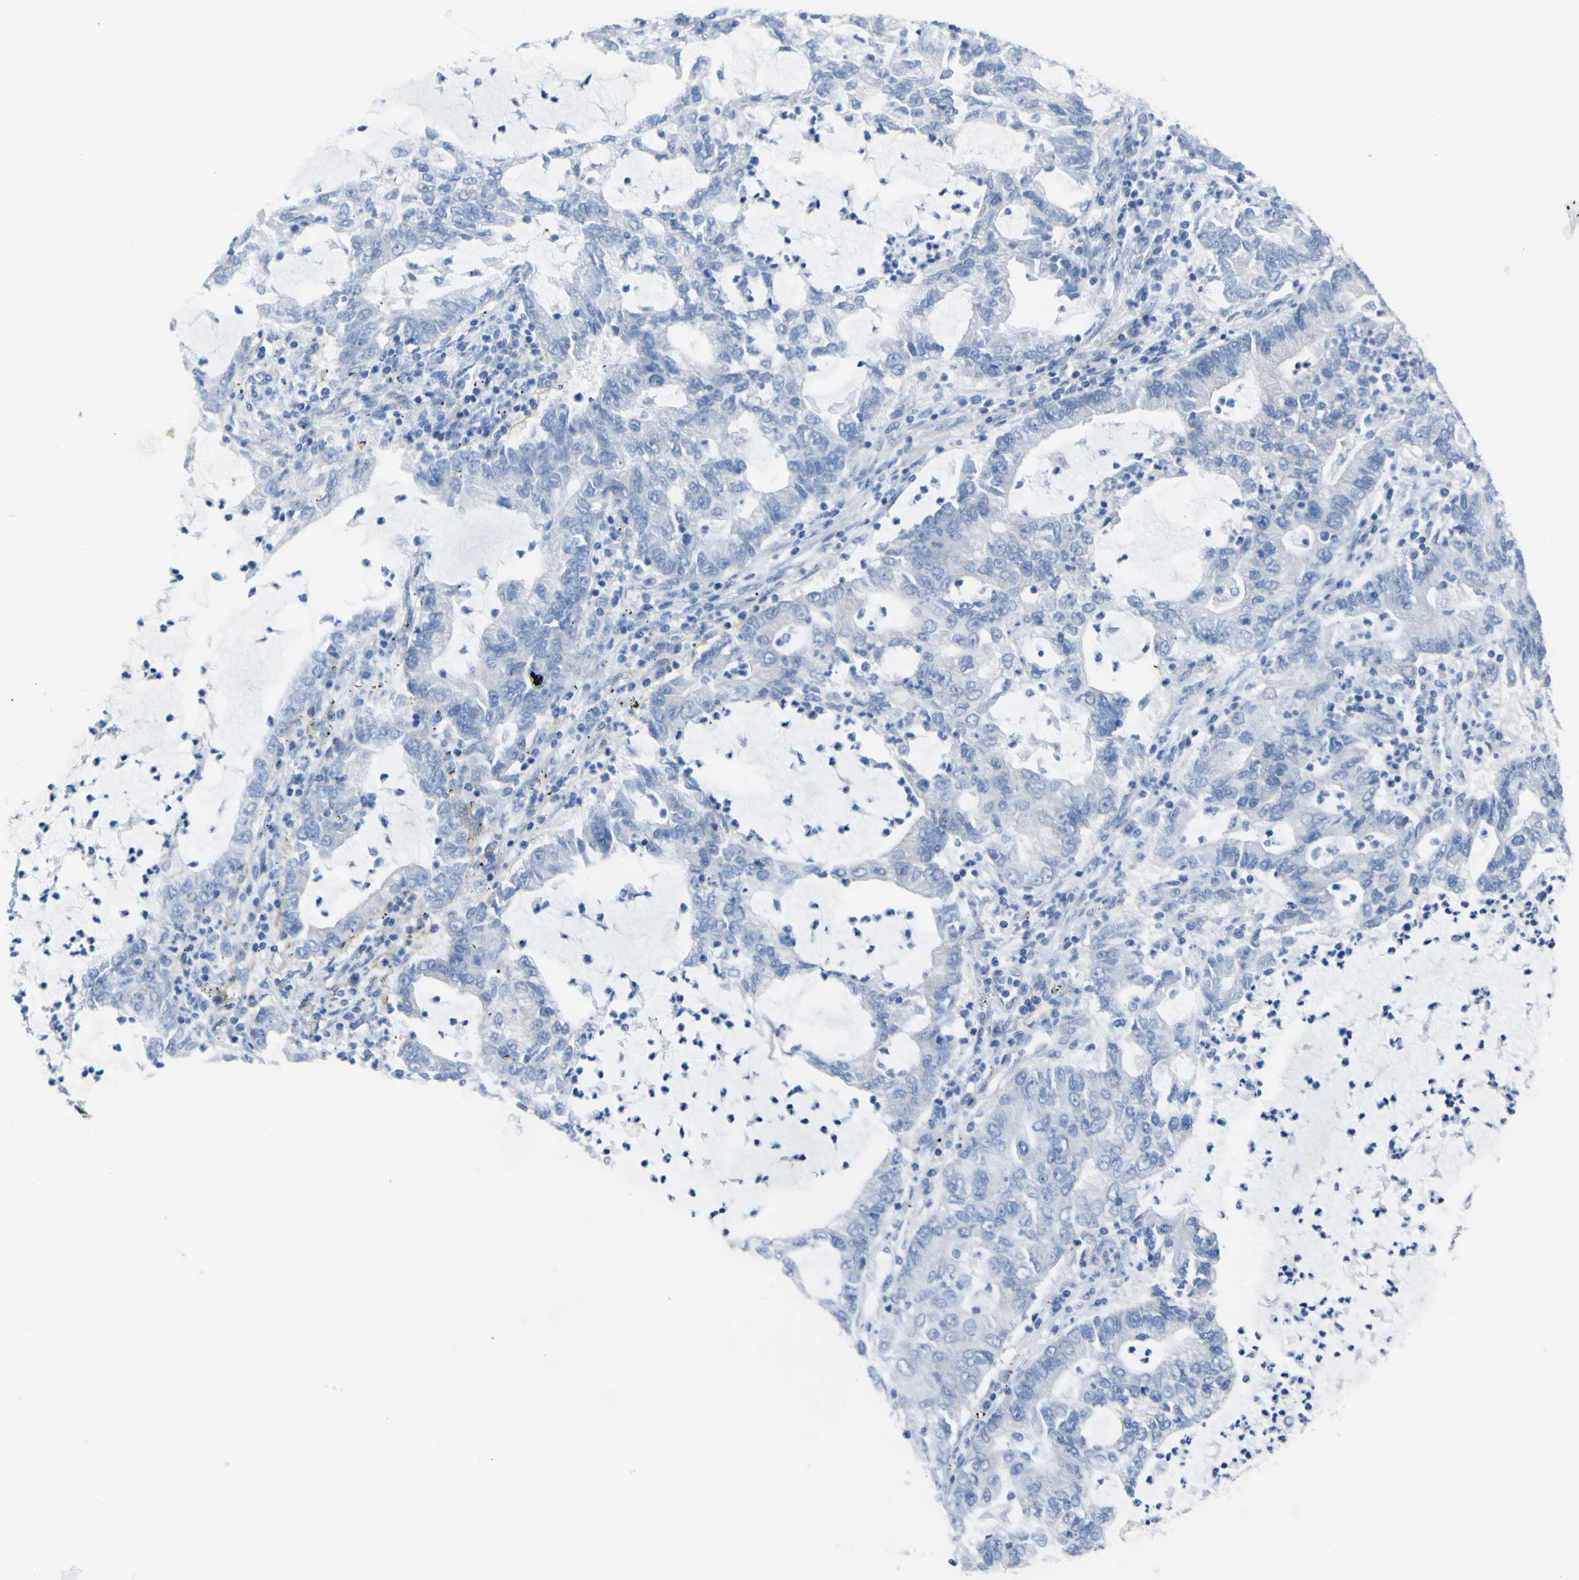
{"staining": {"intensity": "negative", "quantity": "none", "location": "none"}, "tissue": "lung cancer", "cell_type": "Tumor cells", "image_type": "cancer", "snomed": [{"axis": "morphology", "description": "Adenocarcinoma, NOS"}, {"axis": "topography", "description": "Lung"}], "caption": "Lung adenocarcinoma was stained to show a protein in brown. There is no significant positivity in tumor cells.", "gene": "LRRN1", "patient": {"sex": "female", "age": 51}}